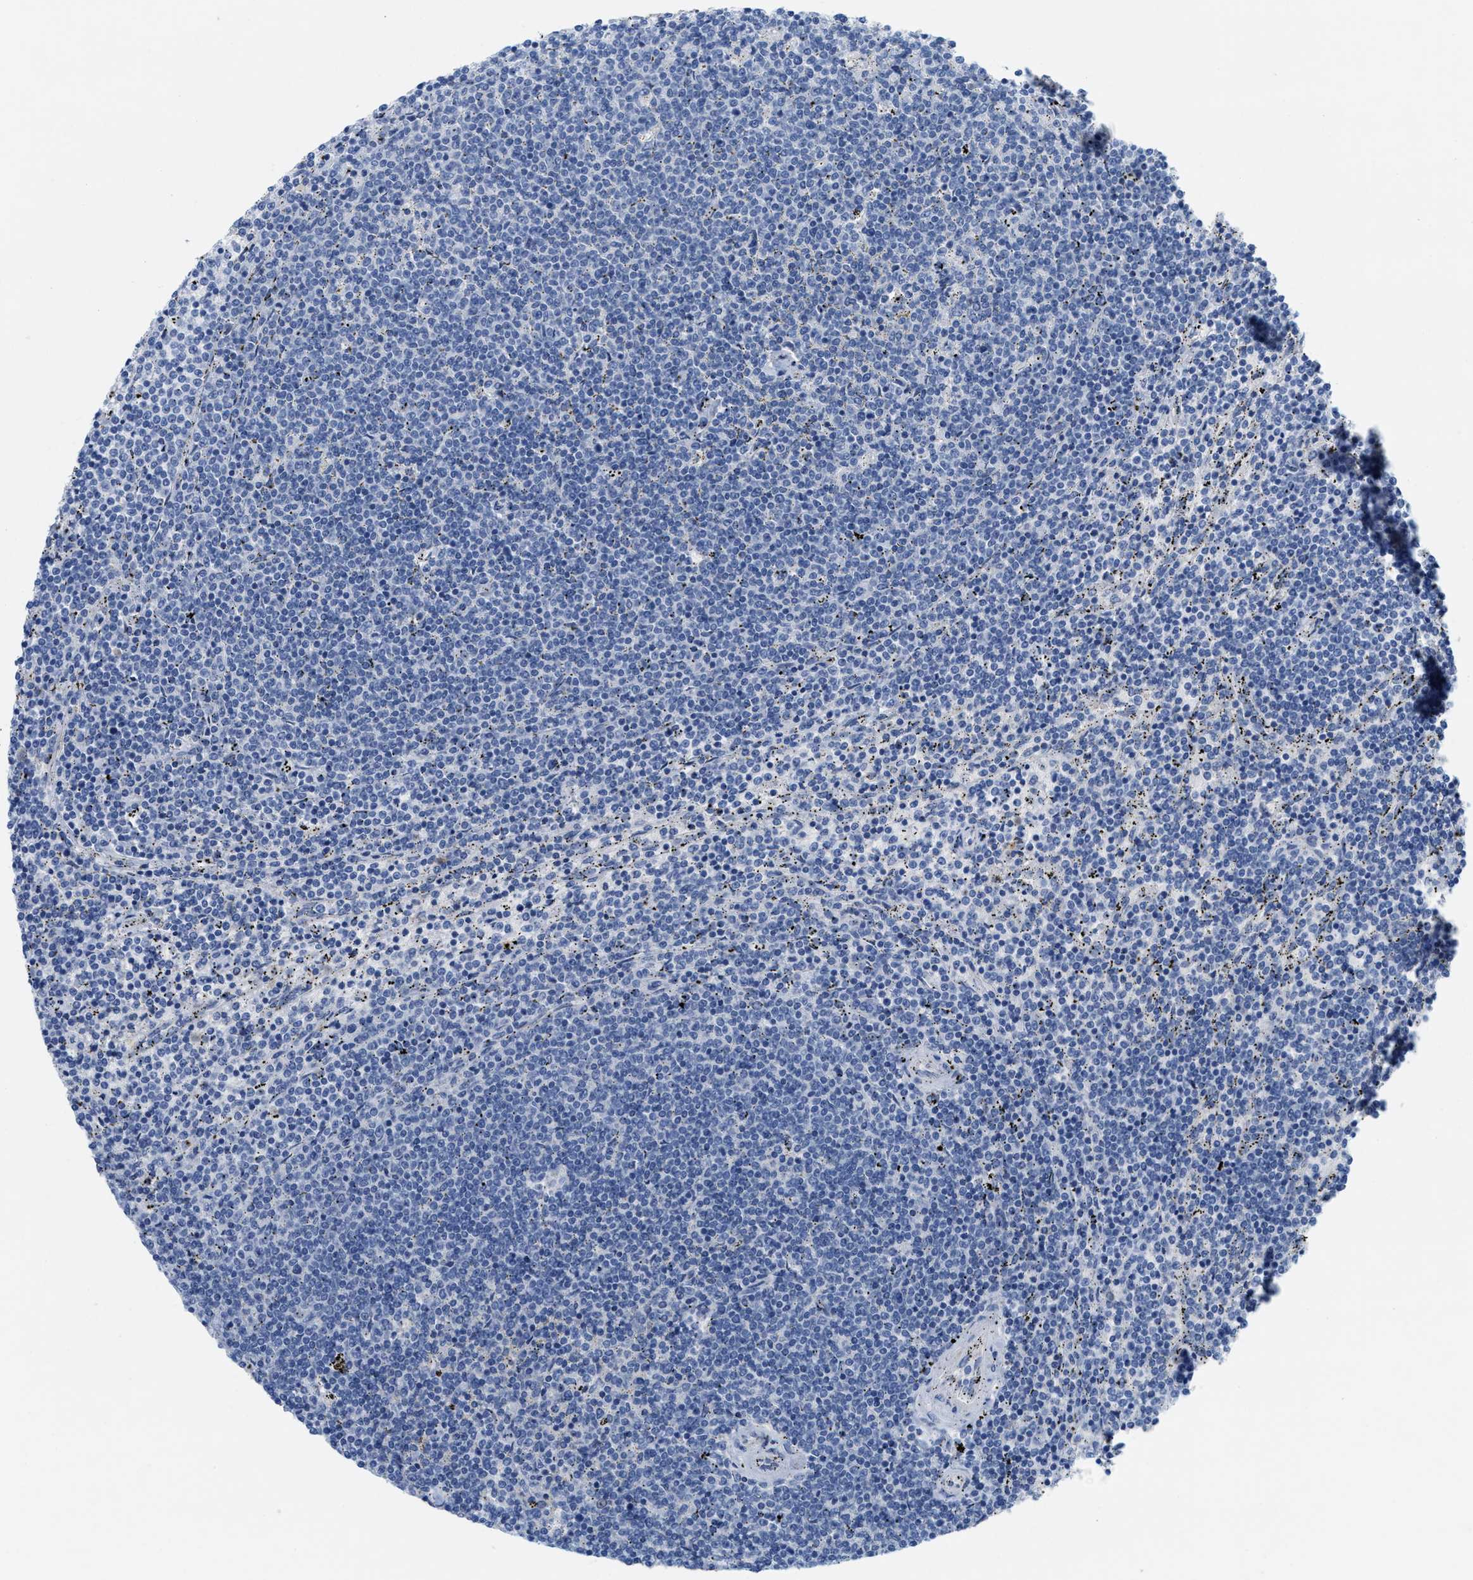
{"staining": {"intensity": "negative", "quantity": "none", "location": "none"}, "tissue": "lymphoma", "cell_type": "Tumor cells", "image_type": "cancer", "snomed": [{"axis": "morphology", "description": "Malignant lymphoma, non-Hodgkin's type, Low grade"}, {"axis": "topography", "description": "Spleen"}], "caption": "DAB immunohistochemical staining of human malignant lymphoma, non-Hodgkin's type (low-grade) exhibits no significant staining in tumor cells. (DAB (3,3'-diaminobenzidine) immunohistochemistry with hematoxylin counter stain).", "gene": "CPA2", "patient": {"sex": "female", "age": 50}}